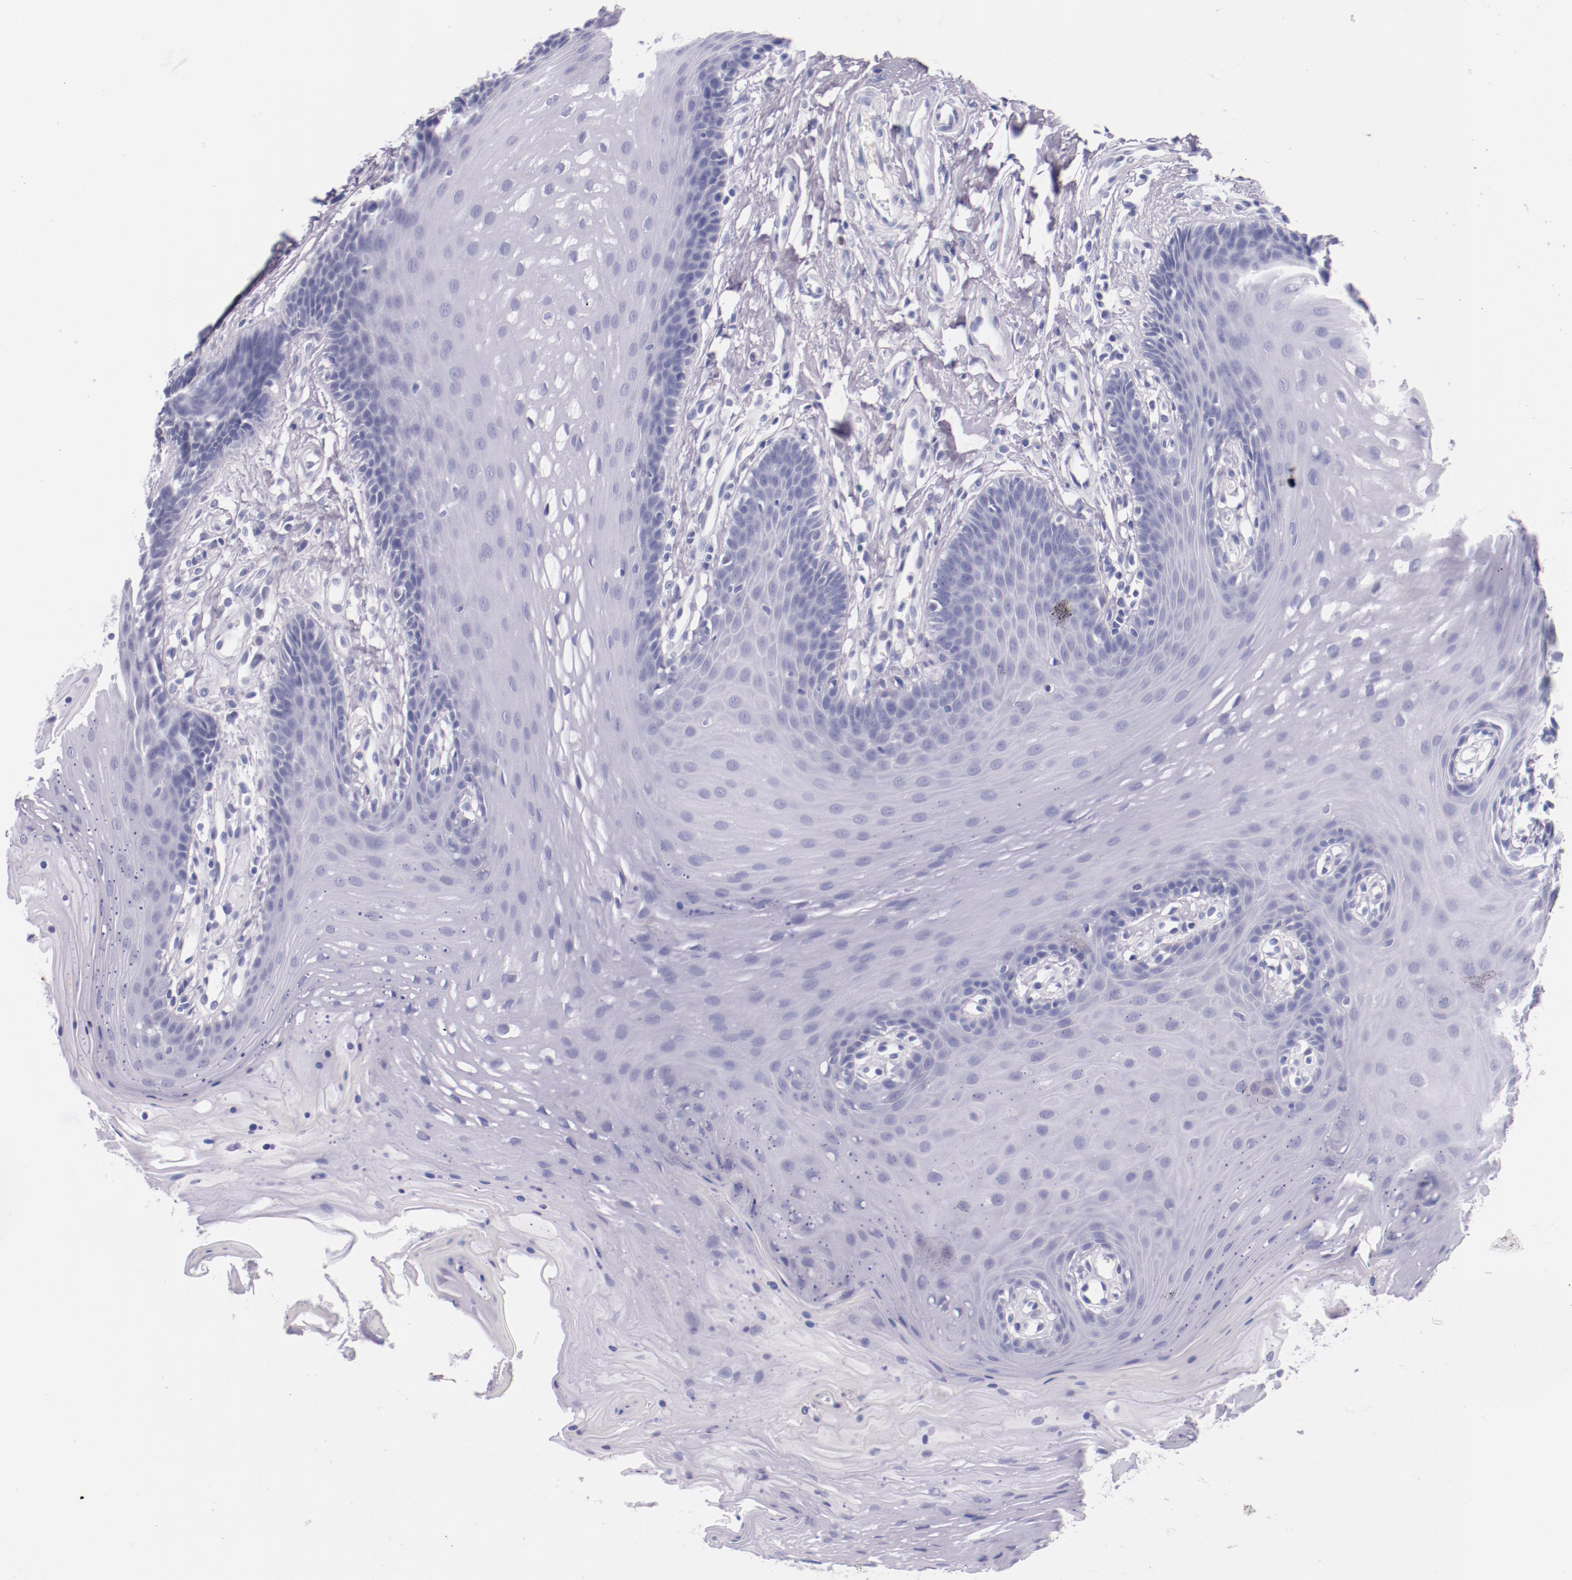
{"staining": {"intensity": "negative", "quantity": "none", "location": "none"}, "tissue": "oral mucosa", "cell_type": "Squamous epithelial cells", "image_type": "normal", "snomed": [{"axis": "morphology", "description": "Normal tissue, NOS"}, {"axis": "topography", "description": "Oral tissue"}], "caption": "Immunohistochemical staining of normal human oral mucosa shows no significant staining in squamous epithelial cells.", "gene": "IRF4", "patient": {"sex": "male", "age": 62}}